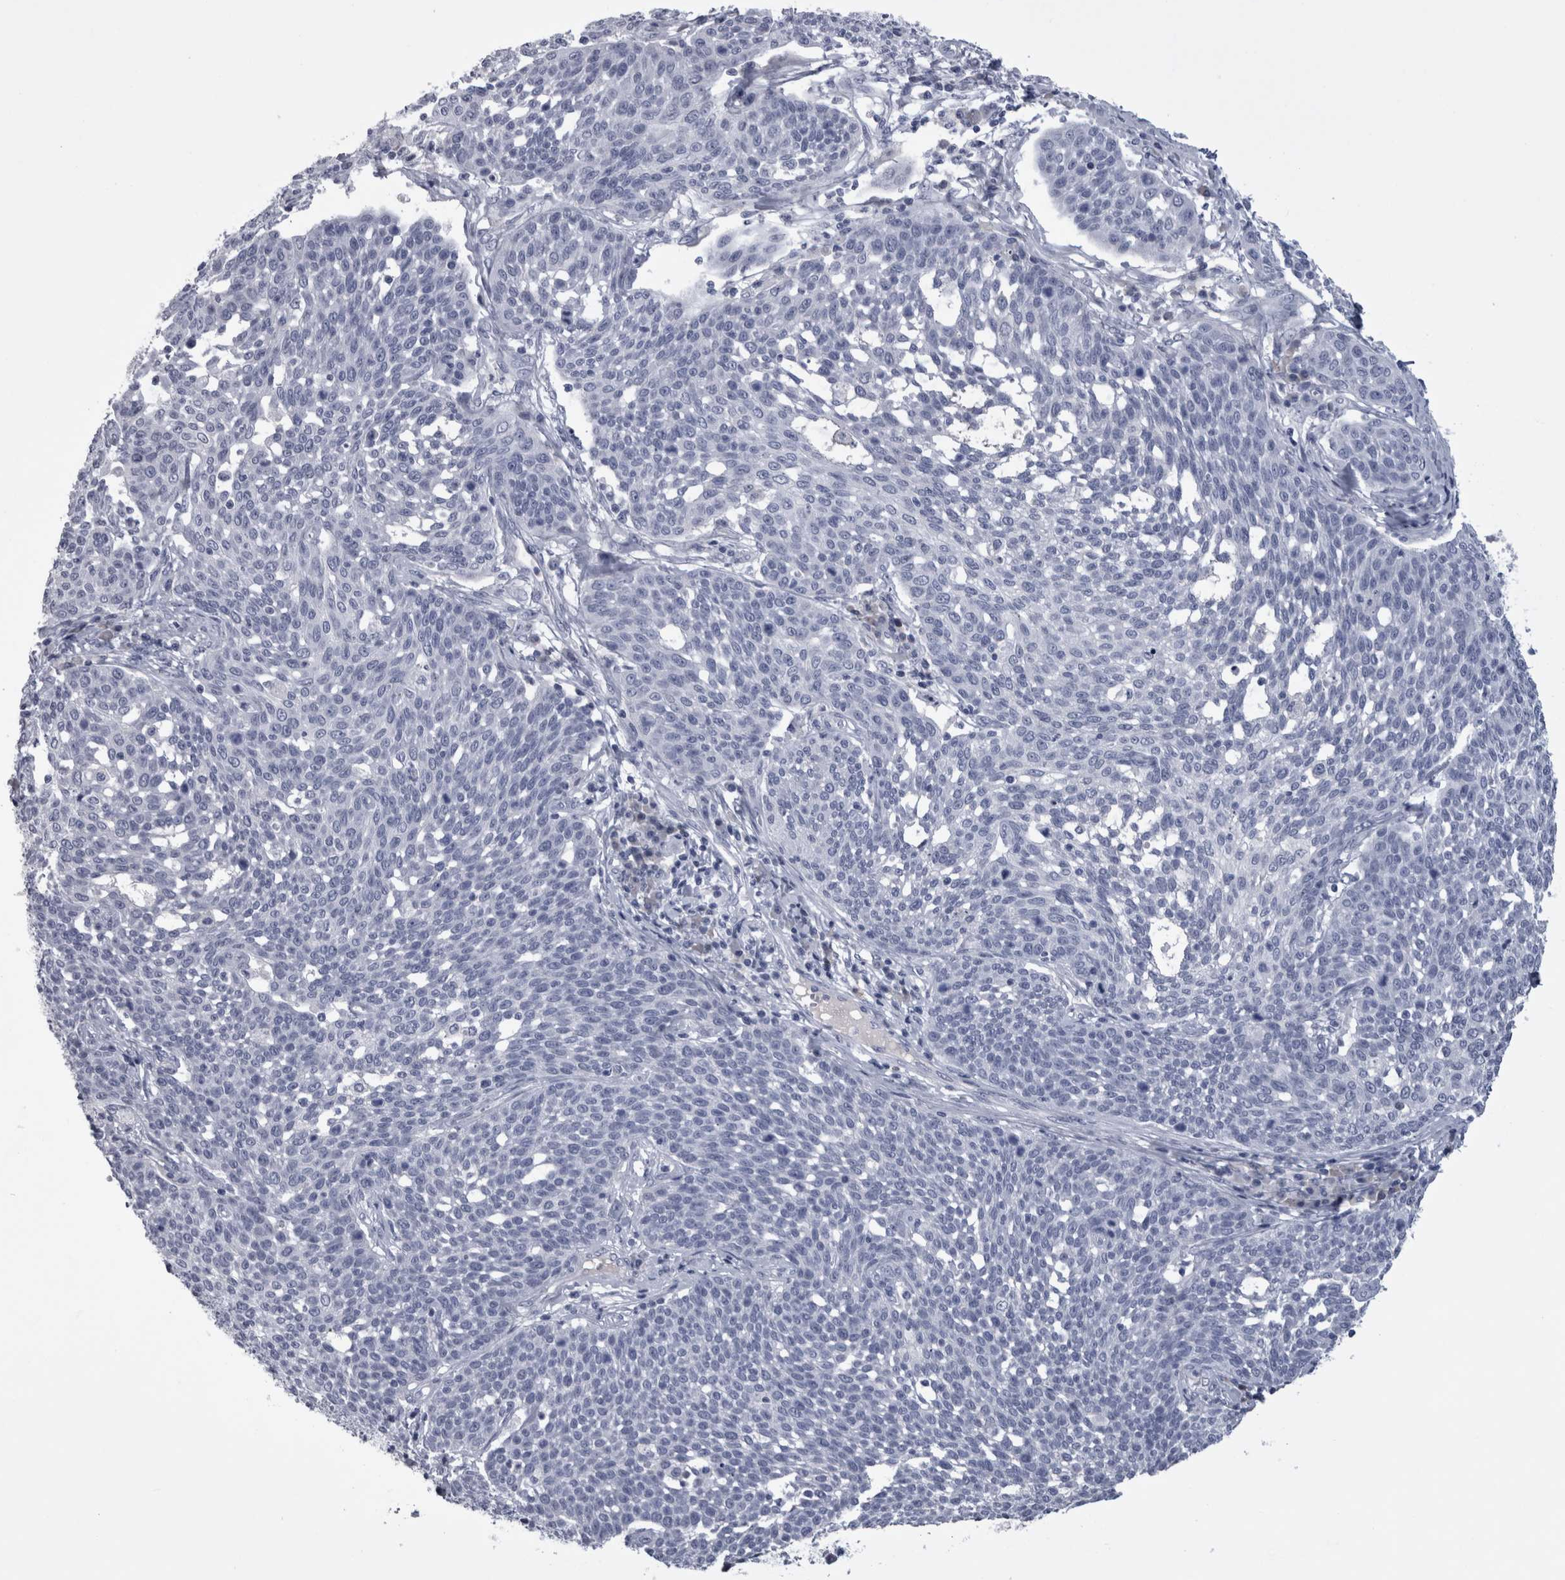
{"staining": {"intensity": "negative", "quantity": "none", "location": "none"}, "tissue": "cervical cancer", "cell_type": "Tumor cells", "image_type": "cancer", "snomed": [{"axis": "morphology", "description": "Squamous cell carcinoma, NOS"}, {"axis": "topography", "description": "Cervix"}], "caption": "Cervical cancer (squamous cell carcinoma) was stained to show a protein in brown. There is no significant expression in tumor cells.", "gene": "PAX5", "patient": {"sex": "female", "age": 34}}